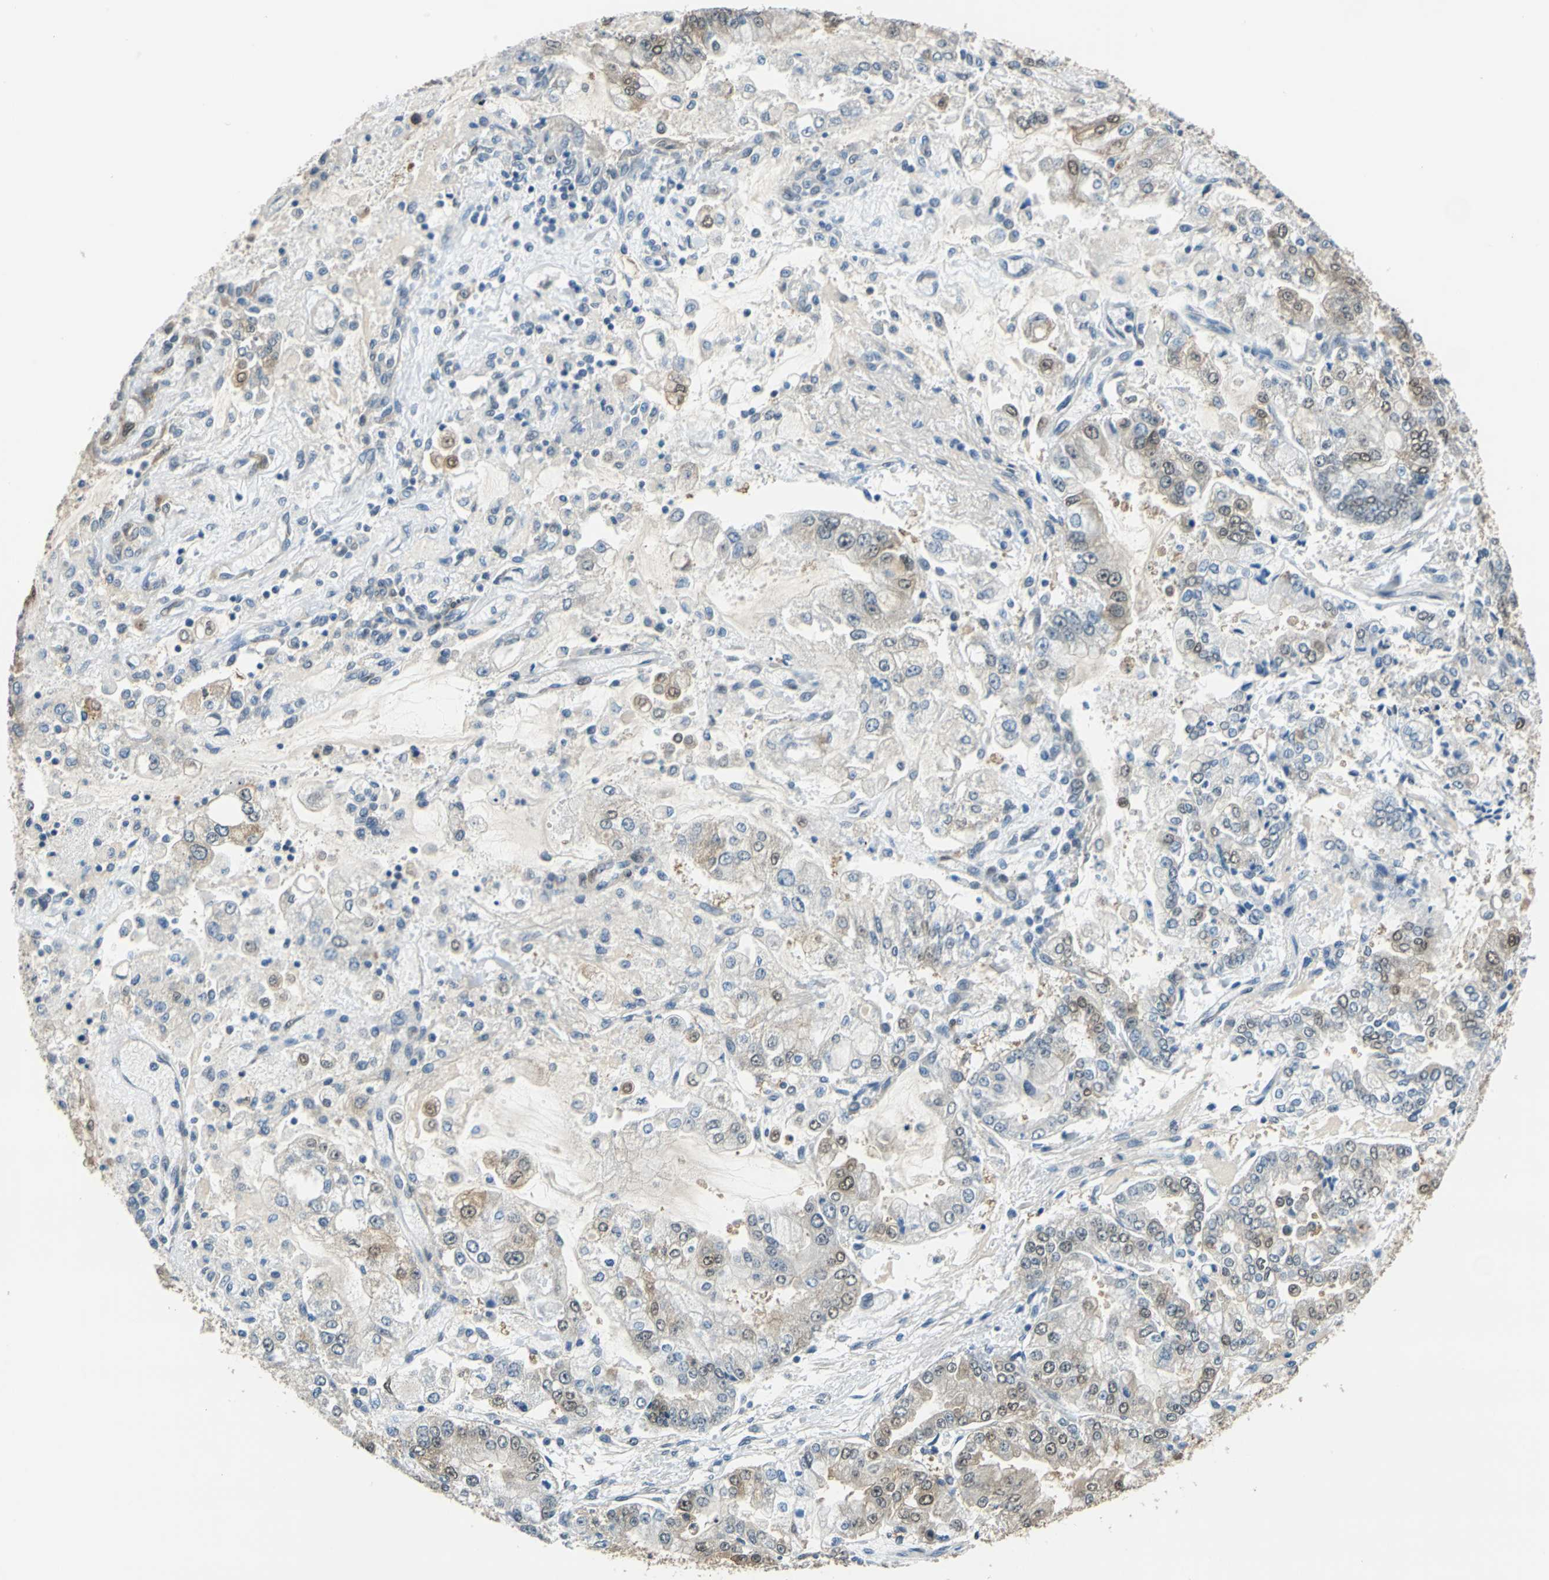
{"staining": {"intensity": "moderate", "quantity": "25%-75%", "location": "cytoplasmic/membranous,nuclear"}, "tissue": "stomach cancer", "cell_type": "Tumor cells", "image_type": "cancer", "snomed": [{"axis": "morphology", "description": "Adenocarcinoma, NOS"}, {"axis": "topography", "description": "Stomach"}], "caption": "This is an image of IHC staining of stomach cancer (adenocarcinoma), which shows moderate staining in the cytoplasmic/membranous and nuclear of tumor cells.", "gene": "FKBP4", "patient": {"sex": "male", "age": 76}}